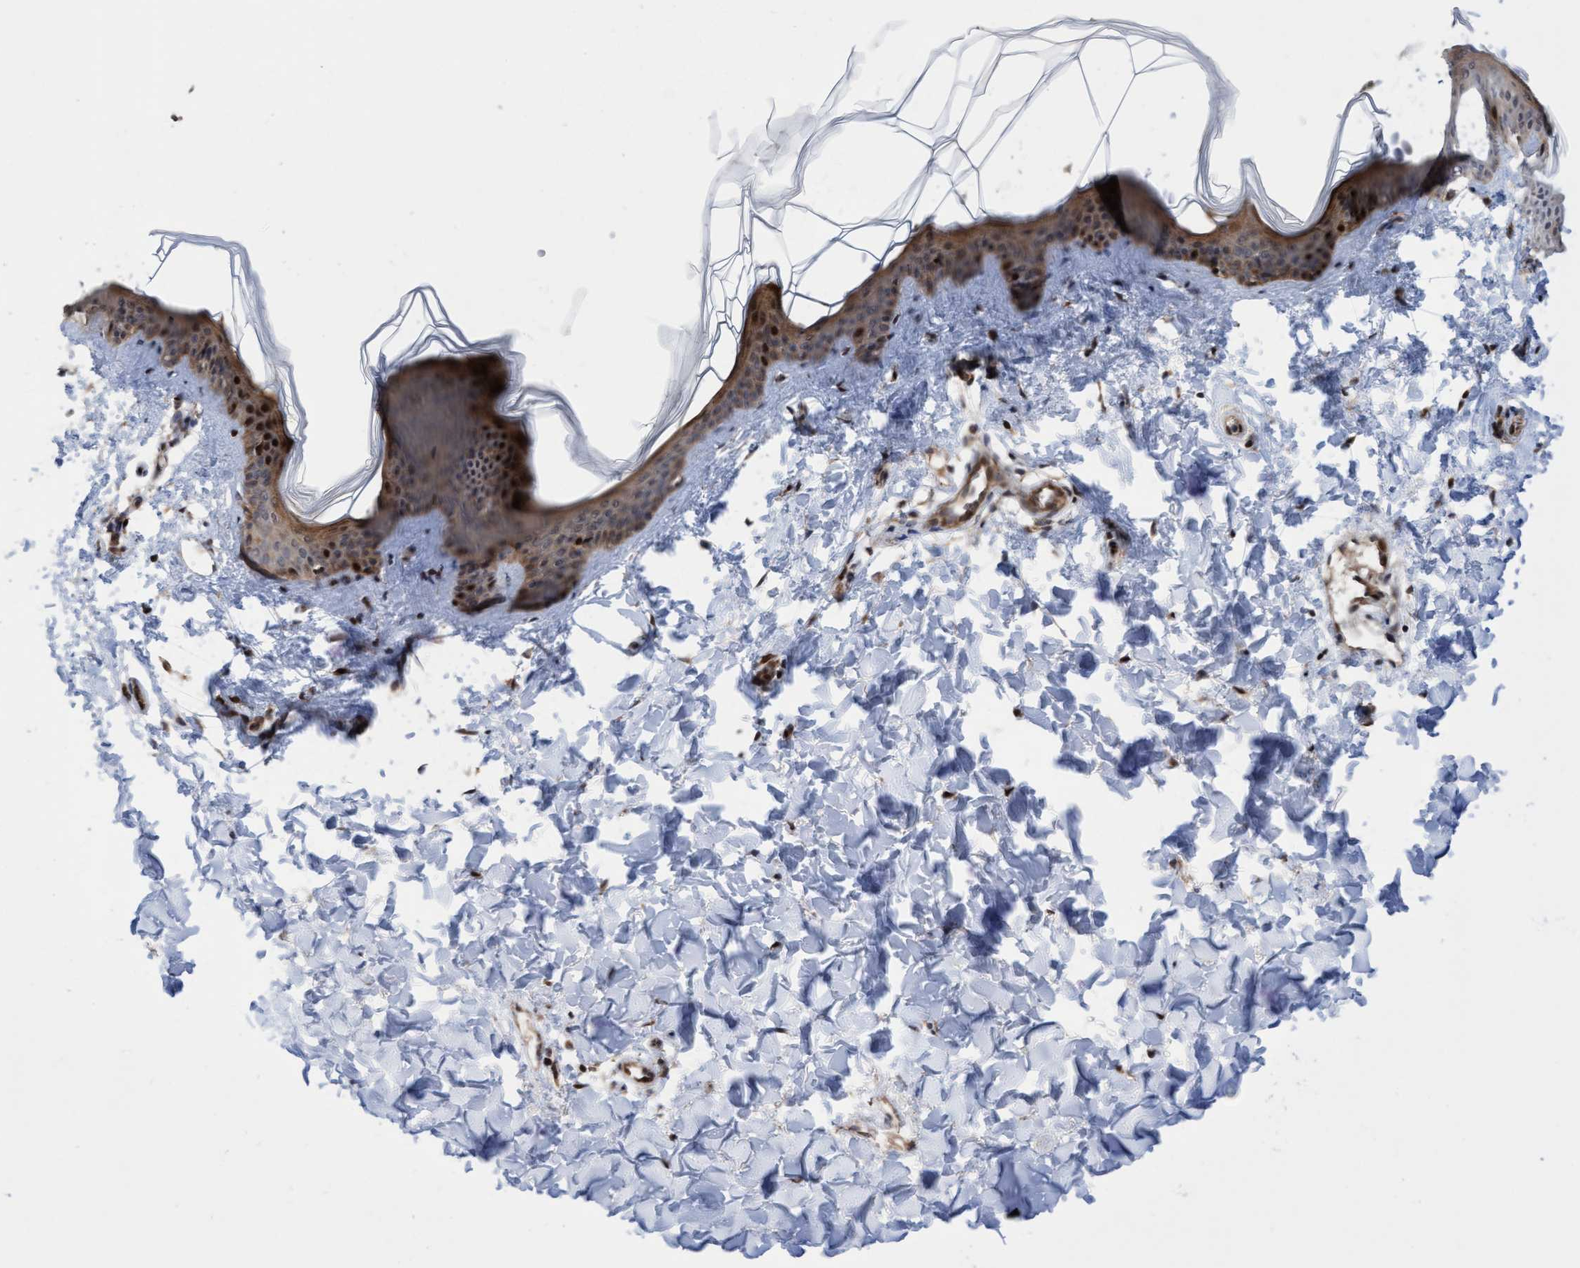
{"staining": {"intensity": "moderate", "quantity": ">75%", "location": "nuclear"}, "tissue": "skin", "cell_type": "Fibroblasts", "image_type": "normal", "snomed": [{"axis": "morphology", "description": "Normal tissue, NOS"}, {"axis": "topography", "description": "Skin"}], "caption": "This image reveals immunohistochemistry staining of unremarkable skin, with medium moderate nuclear staining in approximately >75% of fibroblasts.", "gene": "ITFG1", "patient": {"sex": "female", "age": 17}}